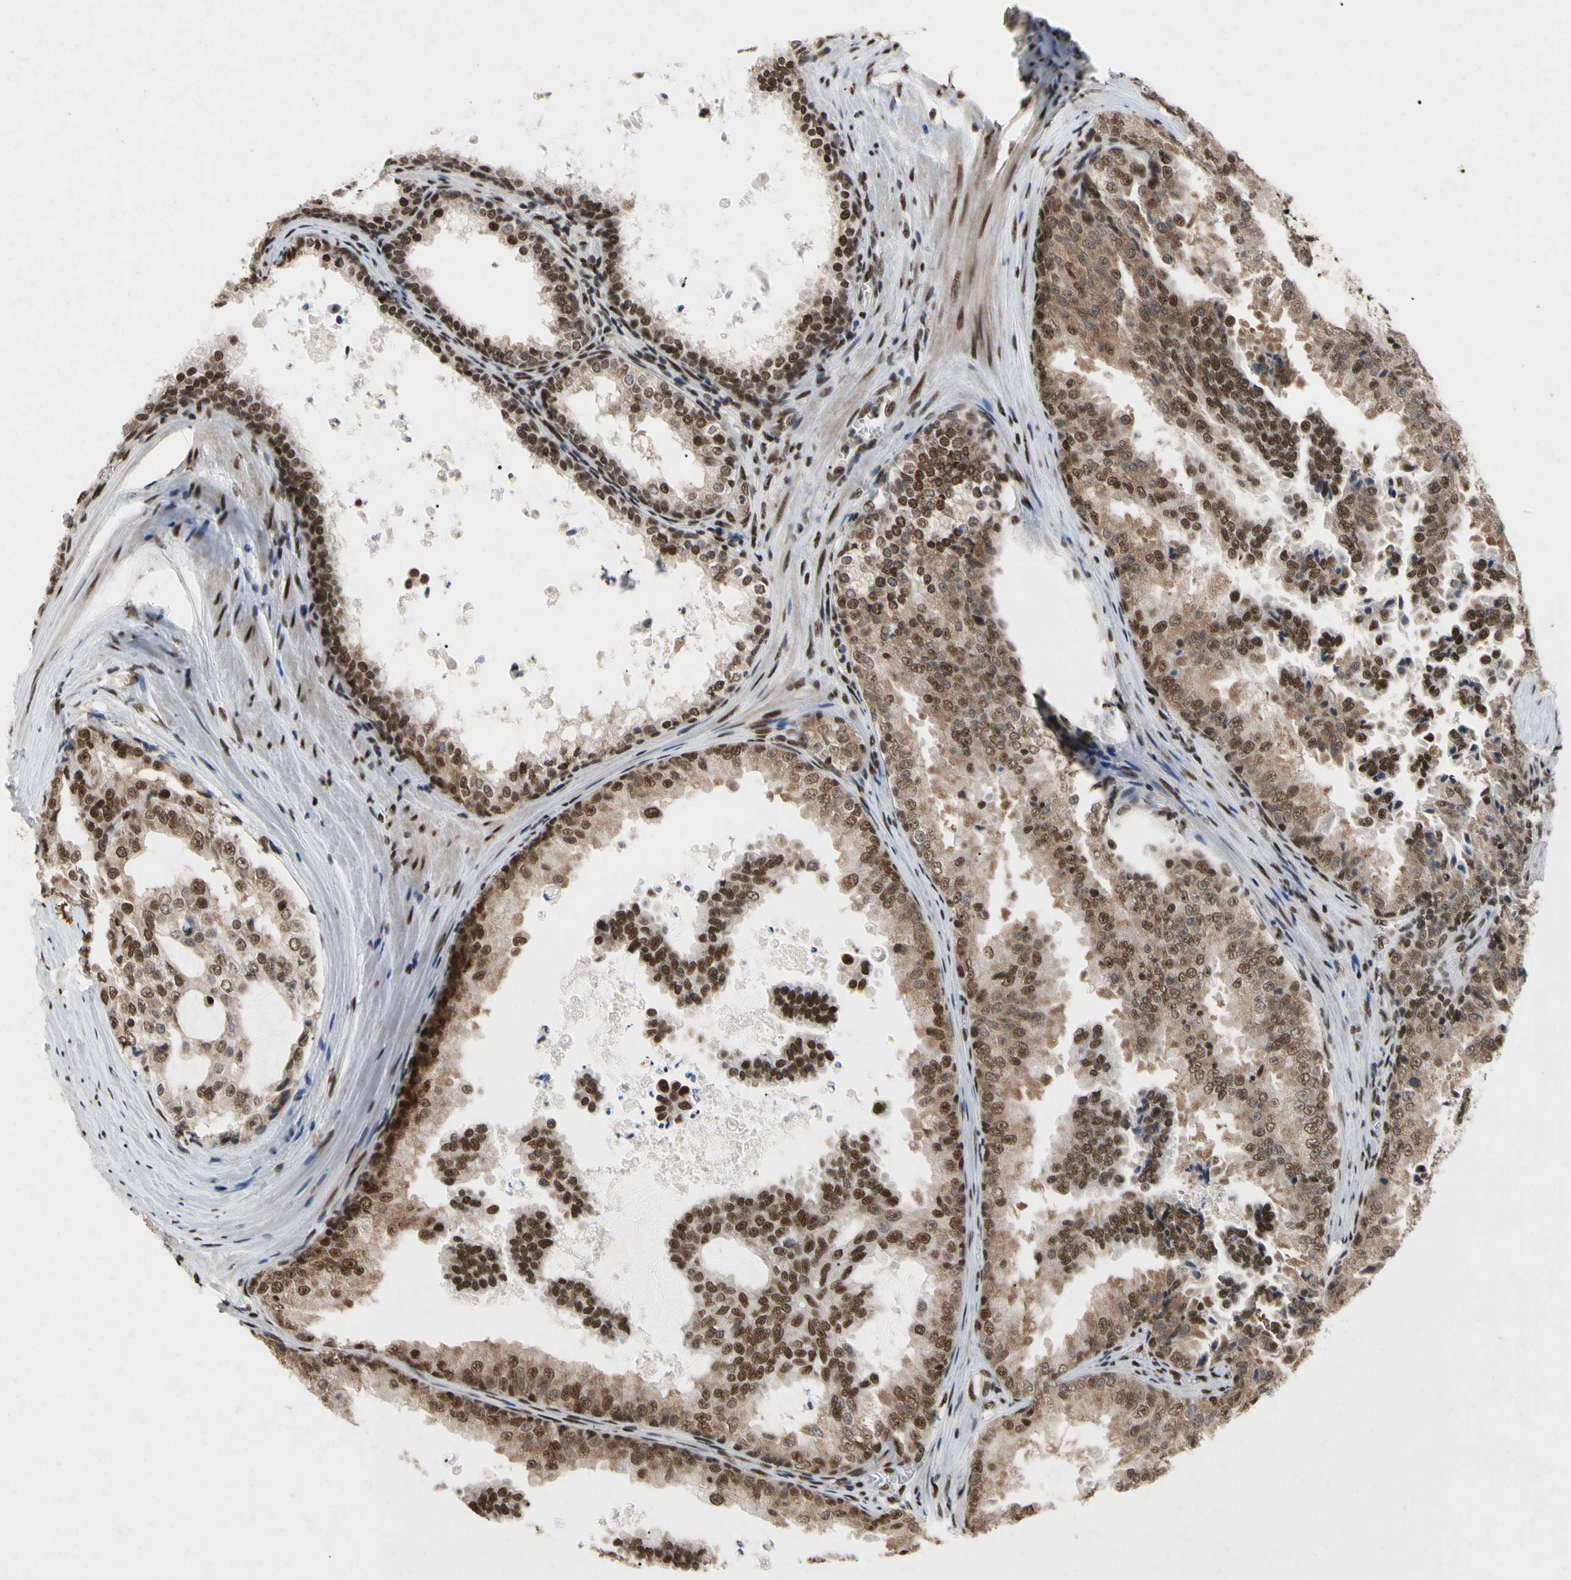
{"staining": {"intensity": "moderate", "quantity": ">75%", "location": "cytoplasmic/membranous,nuclear"}, "tissue": "prostate cancer", "cell_type": "Tumor cells", "image_type": "cancer", "snomed": [{"axis": "morphology", "description": "Adenocarcinoma, High grade"}, {"axis": "topography", "description": "Prostate"}], "caption": "This image reveals immunohistochemistry staining of adenocarcinoma (high-grade) (prostate), with medium moderate cytoplasmic/membranous and nuclear positivity in approximately >75% of tumor cells.", "gene": "FAM98B", "patient": {"sex": "male", "age": 73}}